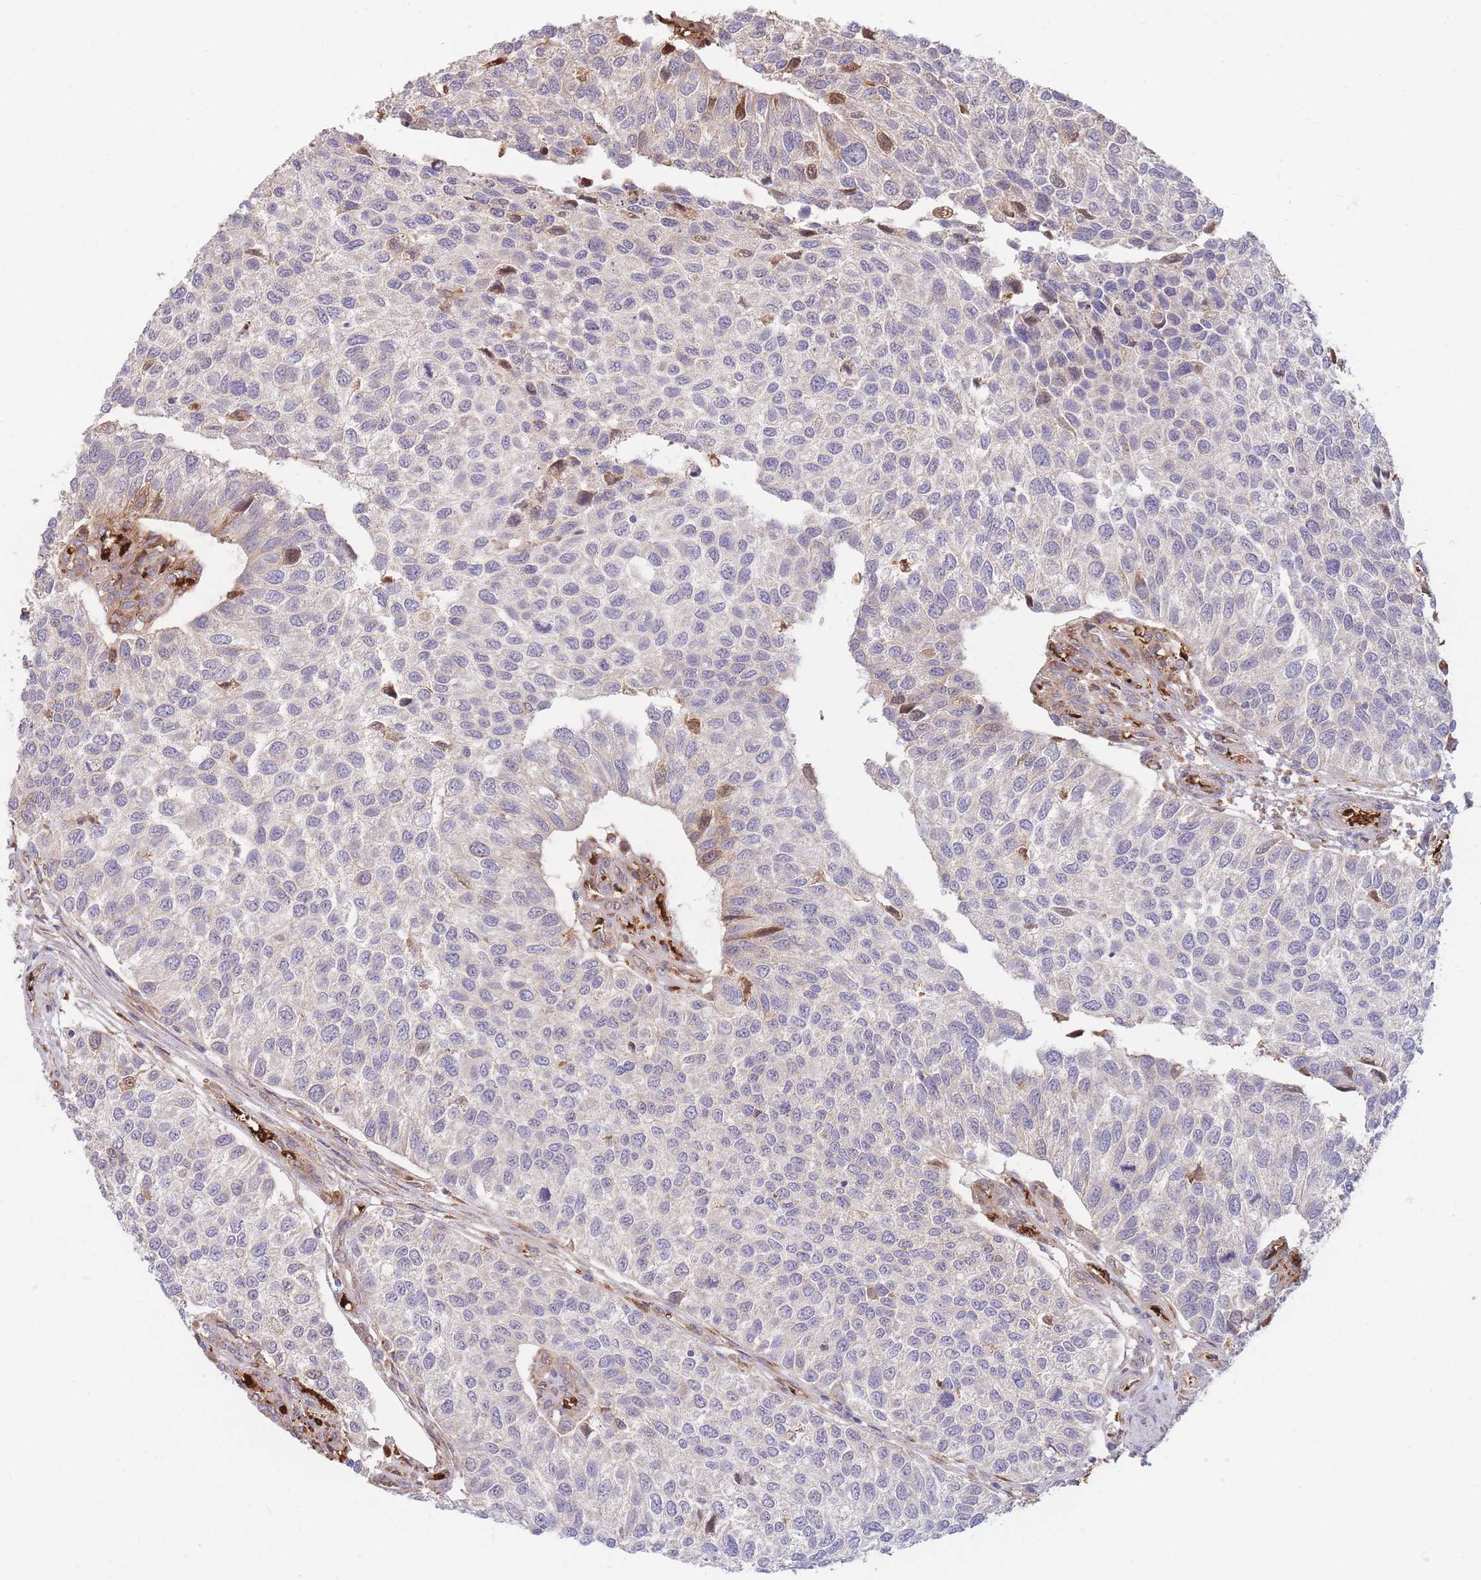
{"staining": {"intensity": "moderate", "quantity": "25%-75%", "location": "cytoplasmic/membranous"}, "tissue": "urothelial cancer", "cell_type": "Tumor cells", "image_type": "cancer", "snomed": [{"axis": "morphology", "description": "Urothelial carcinoma, NOS"}, {"axis": "topography", "description": "Urinary bladder"}], "caption": "Immunohistochemistry (IHC) histopathology image of neoplastic tissue: human urothelial cancer stained using IHC shows medium levels of moderate protein expression localized specifically in the cytoplasmic/membranous of tumor cells, appearing as a cytoplasmic/membranous brown color.", "gene": "ATP10D", "patient": {"sex": "male", "age": 55}}